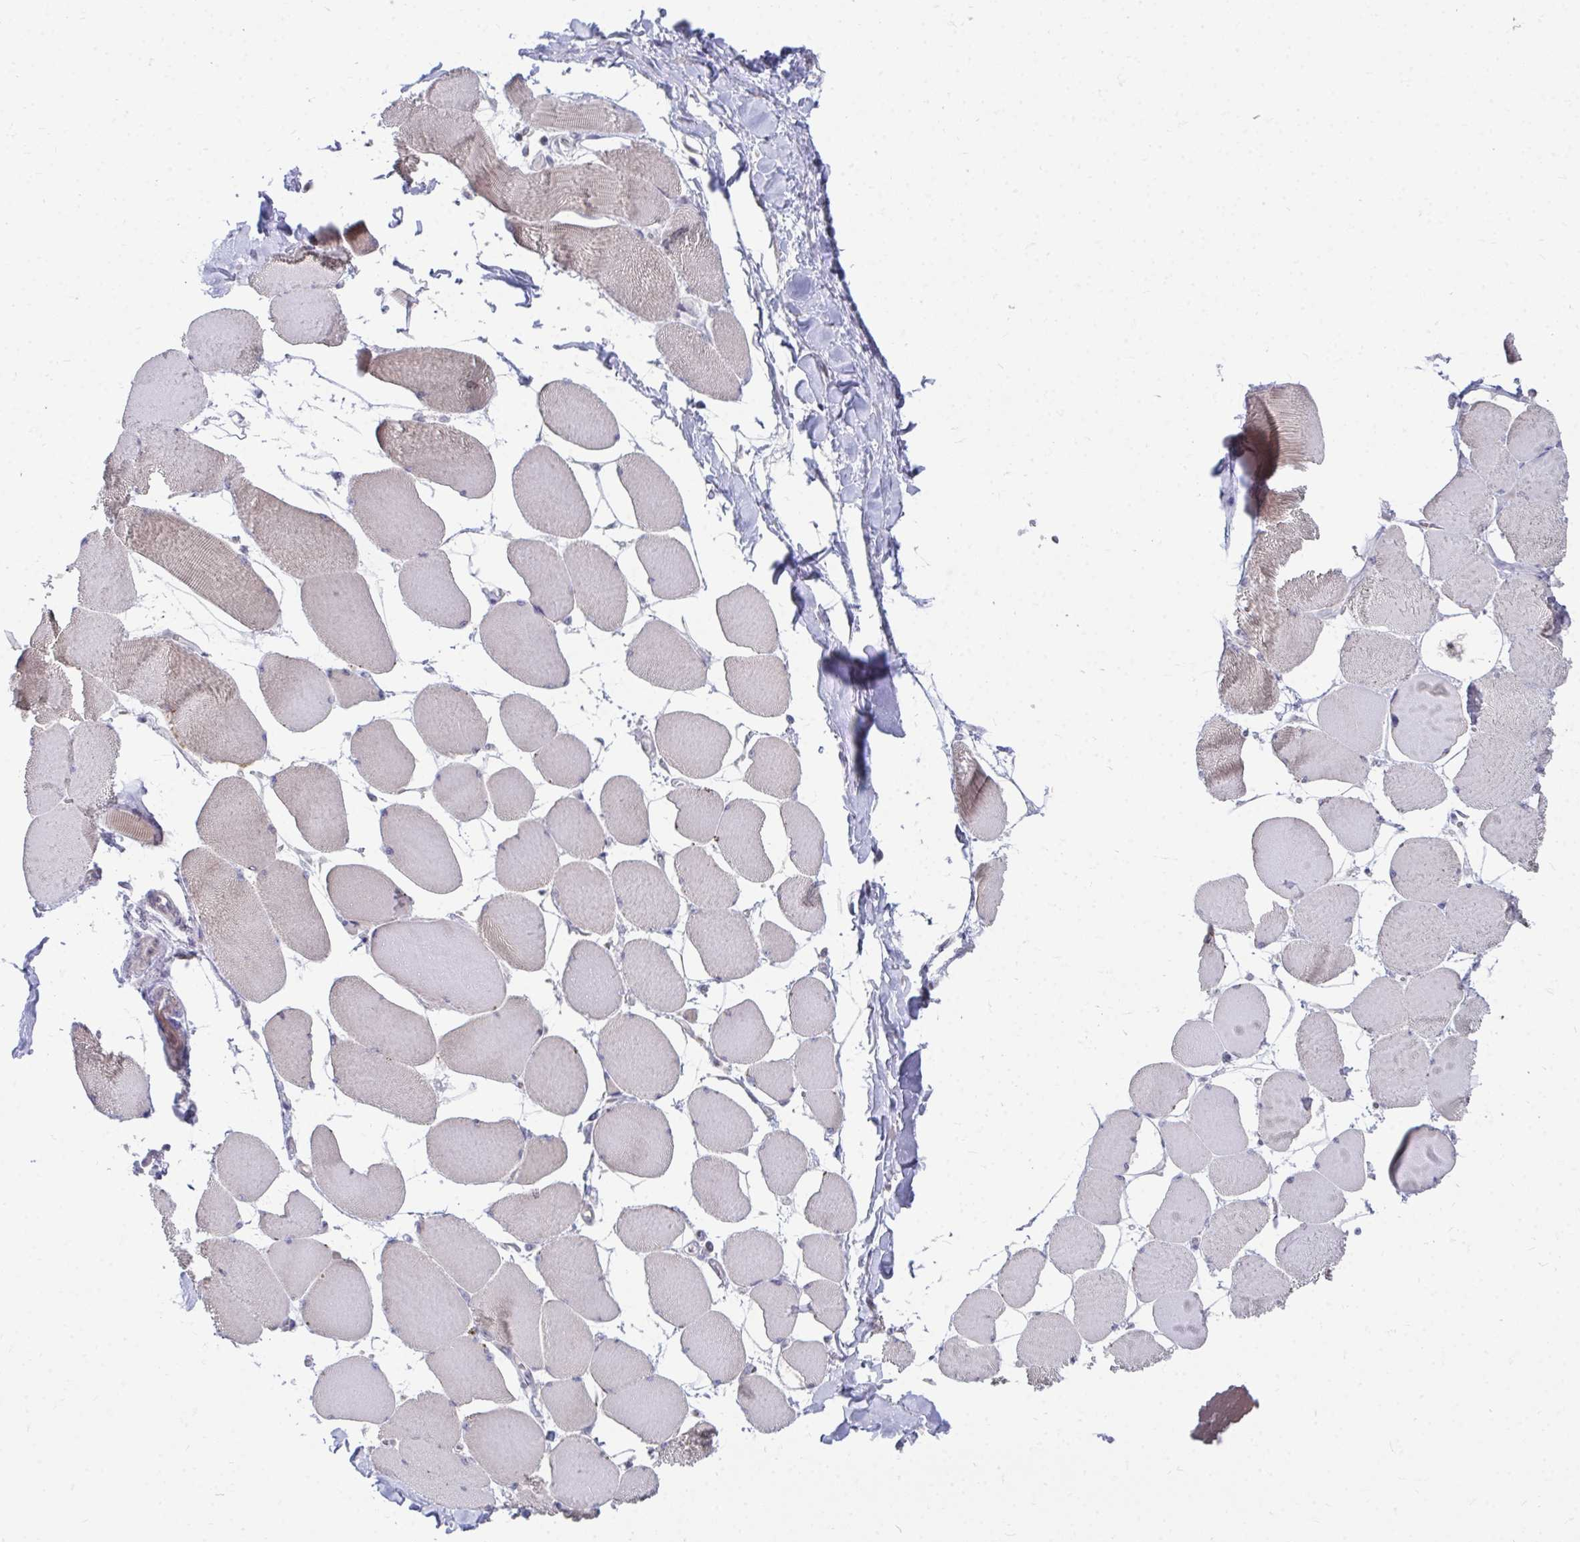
{"staining": {"intensity": "weak", "quantity": "<25%", "location": "cytoplasmic/membranous"}, "tissue": "skeletal muscle", "cell_type": "Myocytes", "image_type": "normal", "snomed": [{"axis": "morphology", "description": "Normal tissue, NOS"}, {"axis": "topography", "description": "Skeletal muscle"}], "caption": "The micrograph demonstrates no staining of myocytes in normal skeletal muscle.", "gene": "MROH8", "patient": {"sex": "female", "age": 75}}